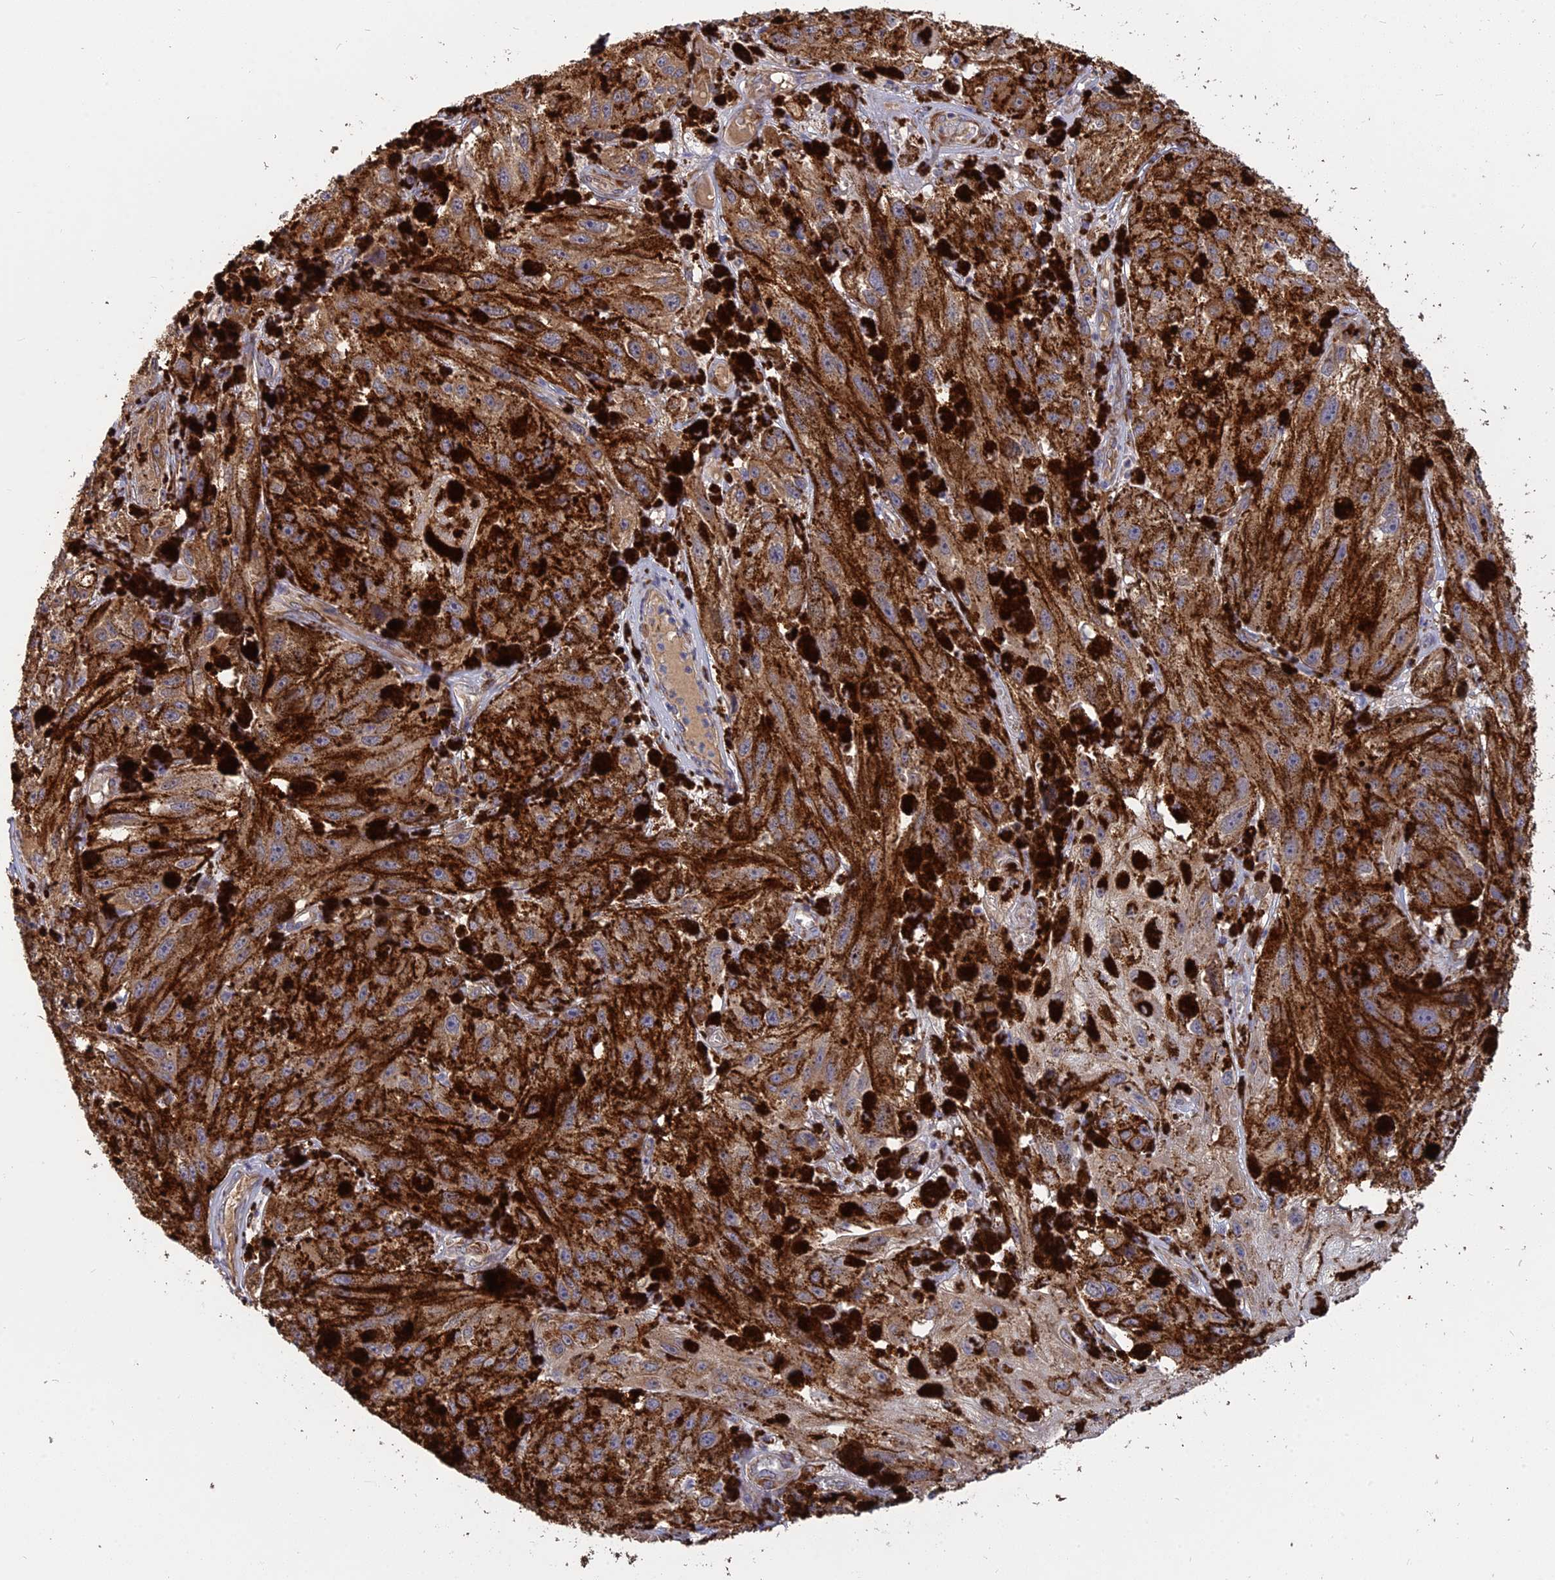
{"staining": {"intensity": "weak", "quantity": ">75%", "location": "cytoplasmic/membranous"}, "tissue": "melanoma", "cell_type": "Tumor cells", "image_type": "cancer", "snomed": [{"axis": "morphology", "description": "Malignant melanoma, NOS"}, {"axis": "topography", "description": "Skin"}], "caption": "IHC (DAB (3,3'-diaminobenzidine)) staining of human malignant melanoma demonstrates weak cytoplasmic/membranous protein expression in about >75% of tumor cells.", "gene": "PPIC", "patient": {"sex": "male", "age": 88}}